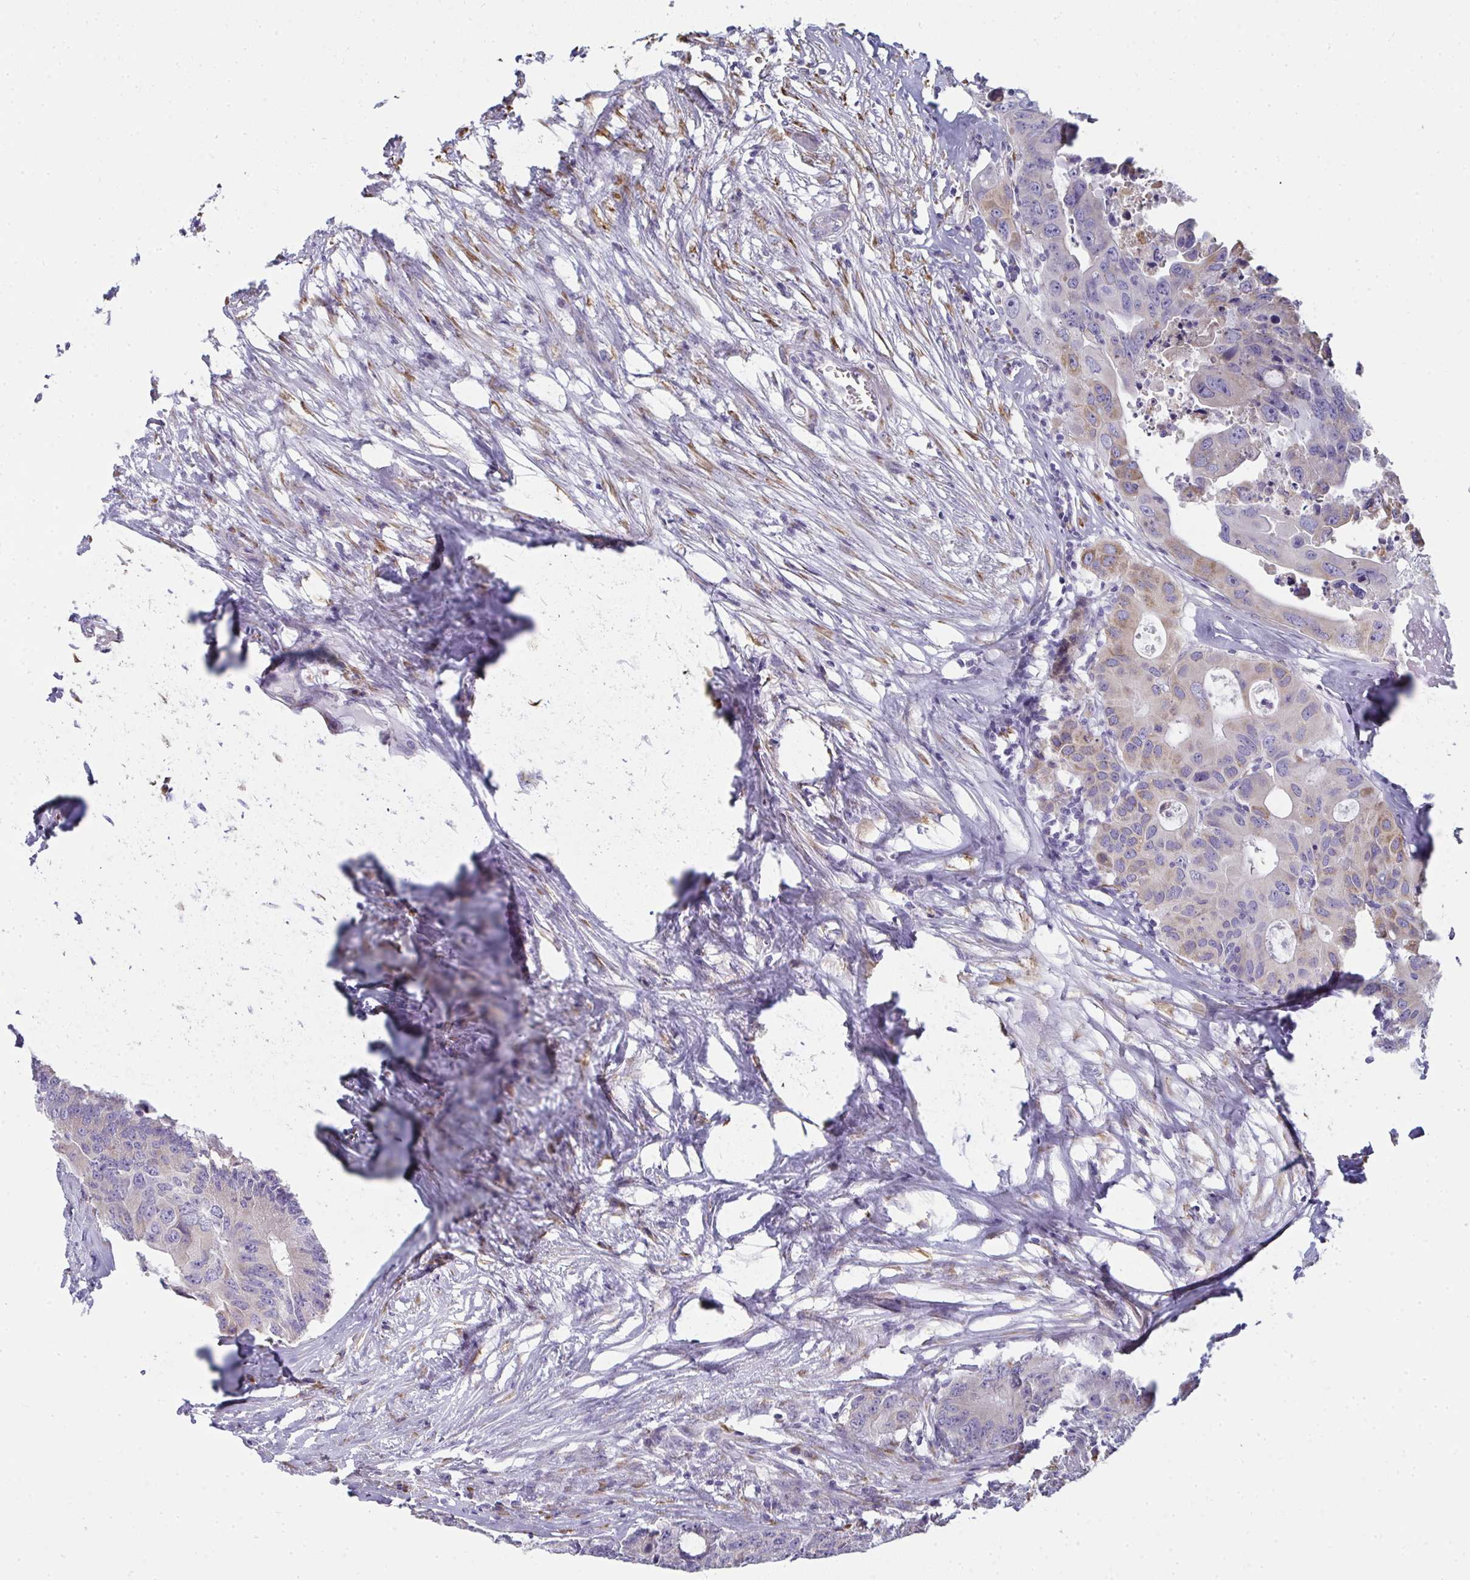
{"staining": {"intensity": "weak", "quantity": "25%-75%", "location": "cytoplasmic/membranous"}, "tissue": "colorectal cancer", "cell_type": "Tumor cells", "image_type": "cancer", "snomed": [{"axis": "morphology", "description": "Adenocarcinoma, NOS"}, {"axis": "topography", "description": "Colon"}], "caption": "Human colorectal cancer stained with a brown dye displays weak cytoplasmic/membranous positive positivity in about 25%-75% of tumor cells.", "gene": "SHROOM1", "patient": {"sex": "male", "age": 71}}